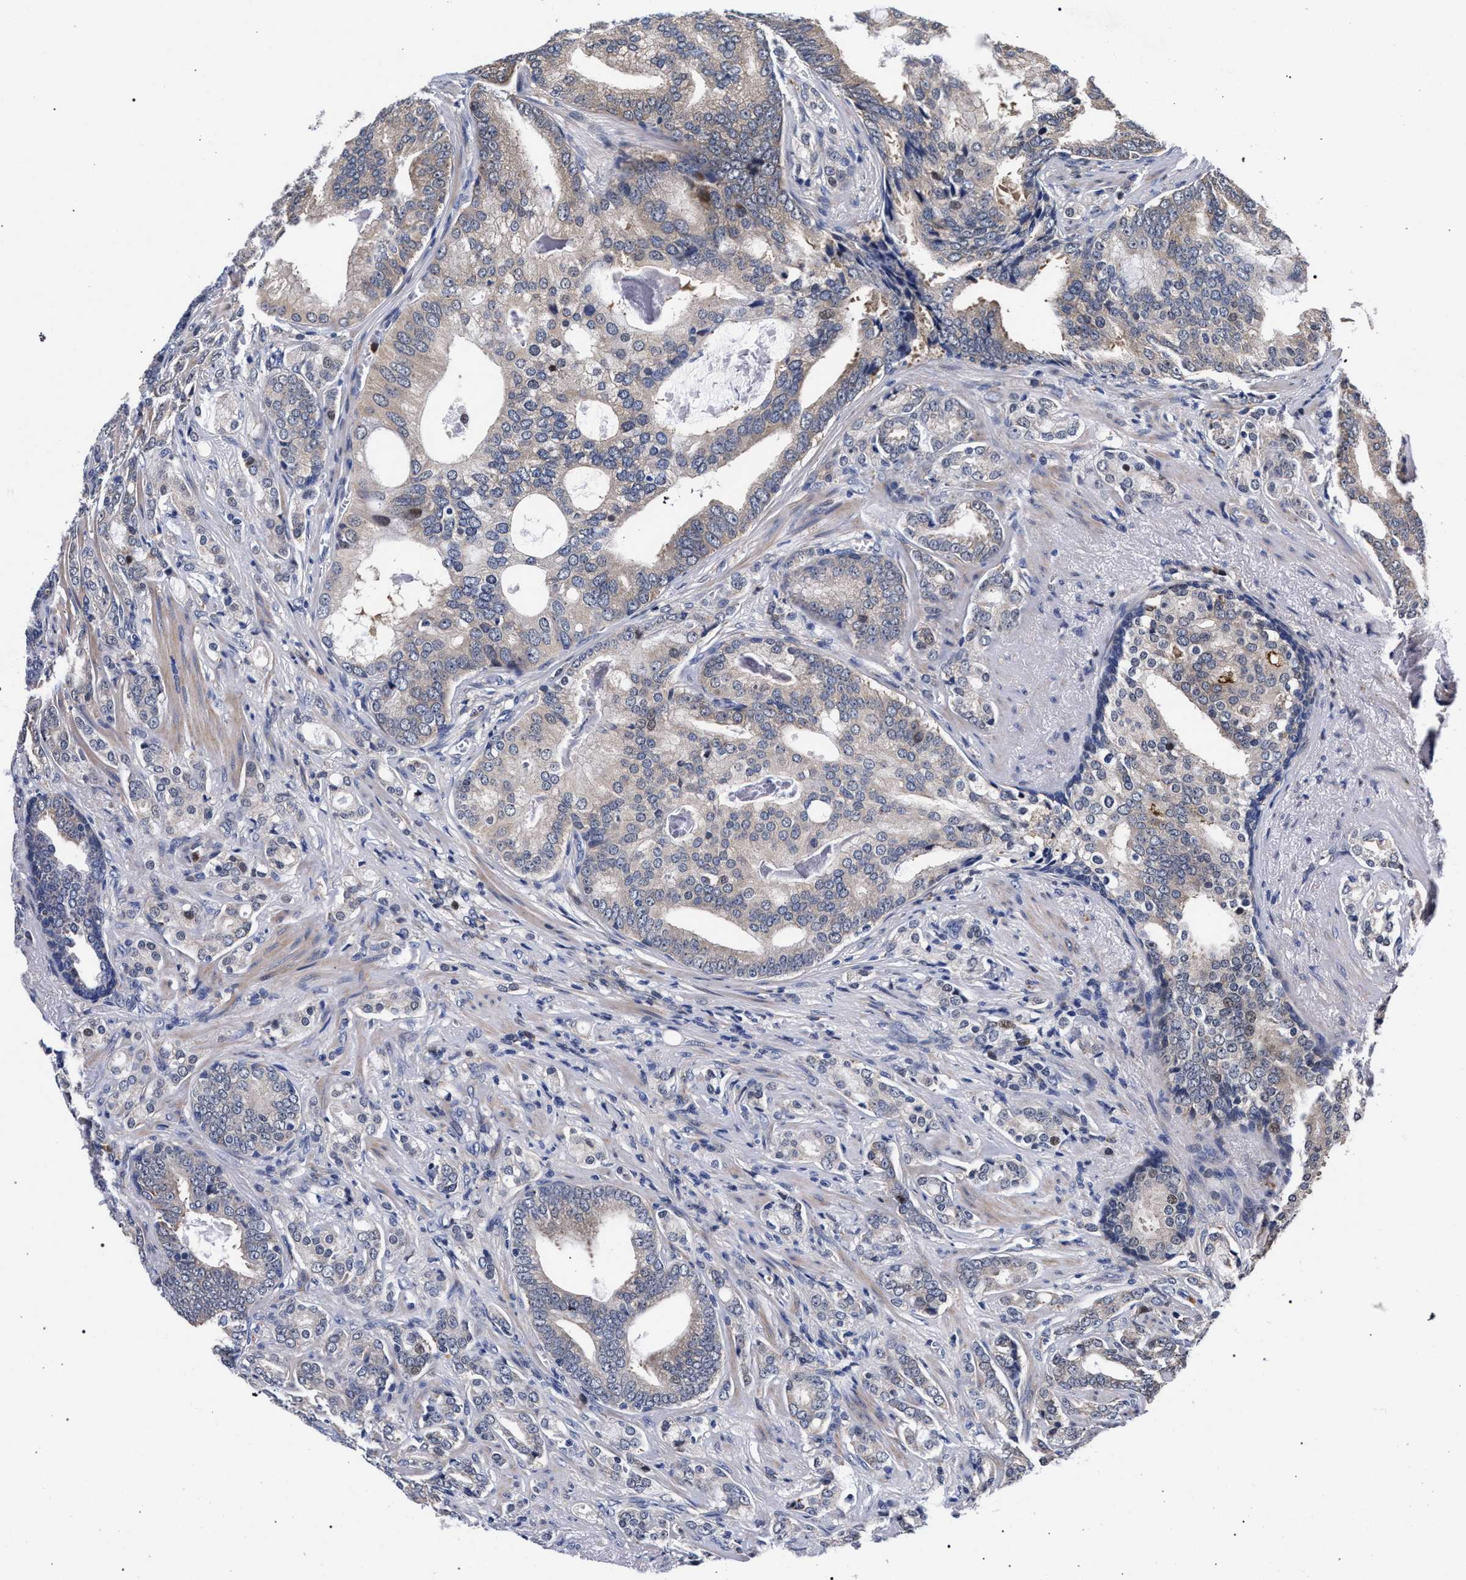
{"staining": {"intensity": "weak", "quantity": "<25%", "location": "cytoplasmic/membranous"}, "tissue": "prostate cancer", "cell_type": "Tumor cells", "image_type": "cancer", "snomed": [{"axis": "morphology", "description": "Adenocarcinoma, Low grade"}, {"axis": "topography", "description": "Prostate"}], "caption": "DAB (3,3'-diaminobenzidine) immunohistochemical staining of prostate cancer exhibits no significant staining in tumor cells.", "gene": "ZNF462", "patient": {"sex": "male", "age": 58}}